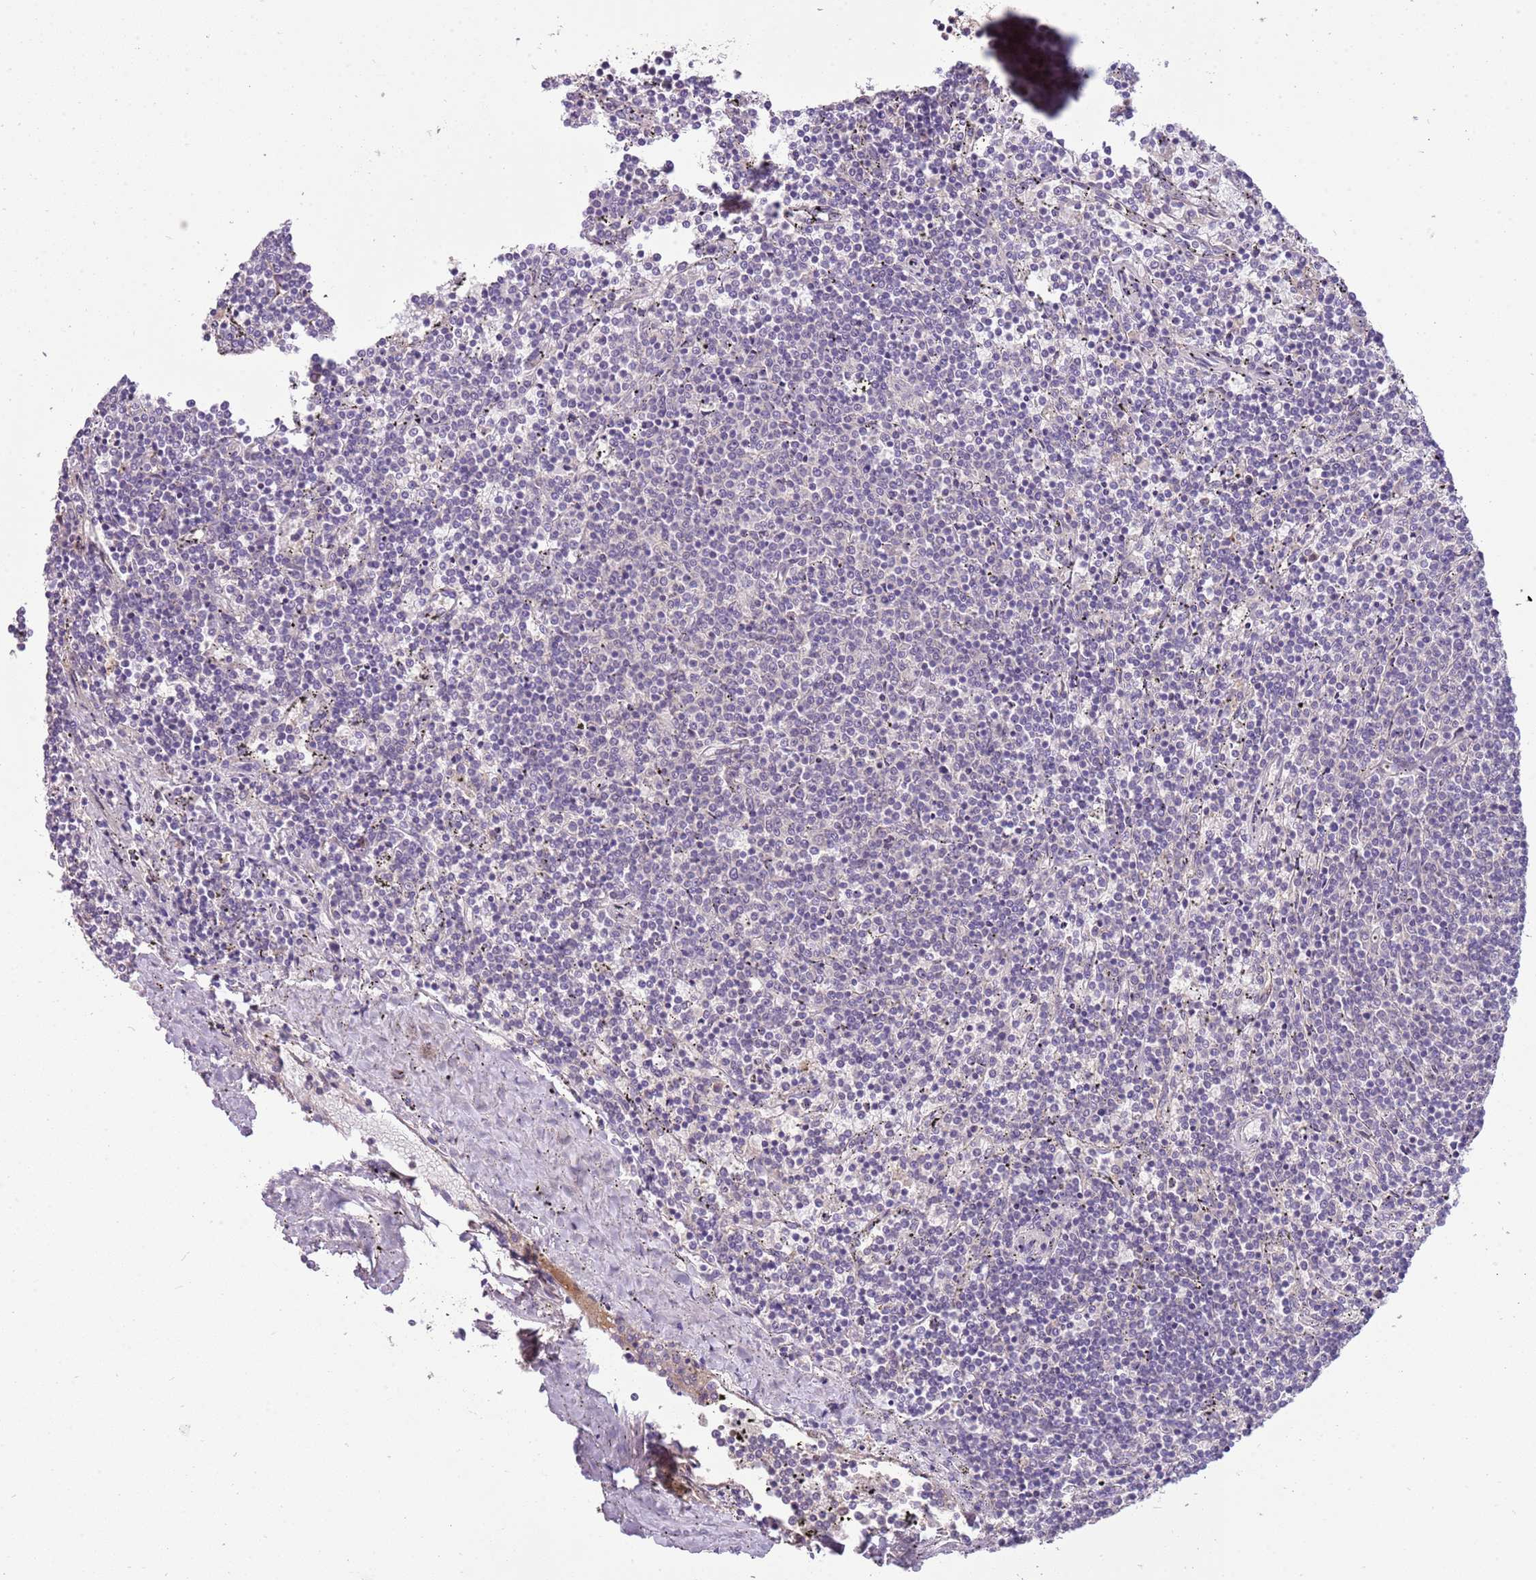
{"staining": {"intensity": "negative", "quantity": "none", "location": "none"}, "tissue": "lymphoma", "cell_type": "Tumor cells", "image_type": "cancer", "snomed": [{"axis": "morphology", "description": "Malignant lymphoma, non-Hodgkin's type, Low grade"}, {"axis": "topography", "description": "Spleen"}], "caption": "Photomicrograph shows no significant protein staining in tumor cells of lymphoma. The staining was performed using DAB to visualize the protein expression in brown, while the nuclei were stained in blue with hematoxylin (Magnification: 20x).", "gene": "SCAMP5", "patient": {"sex": "female", "age": 50}}